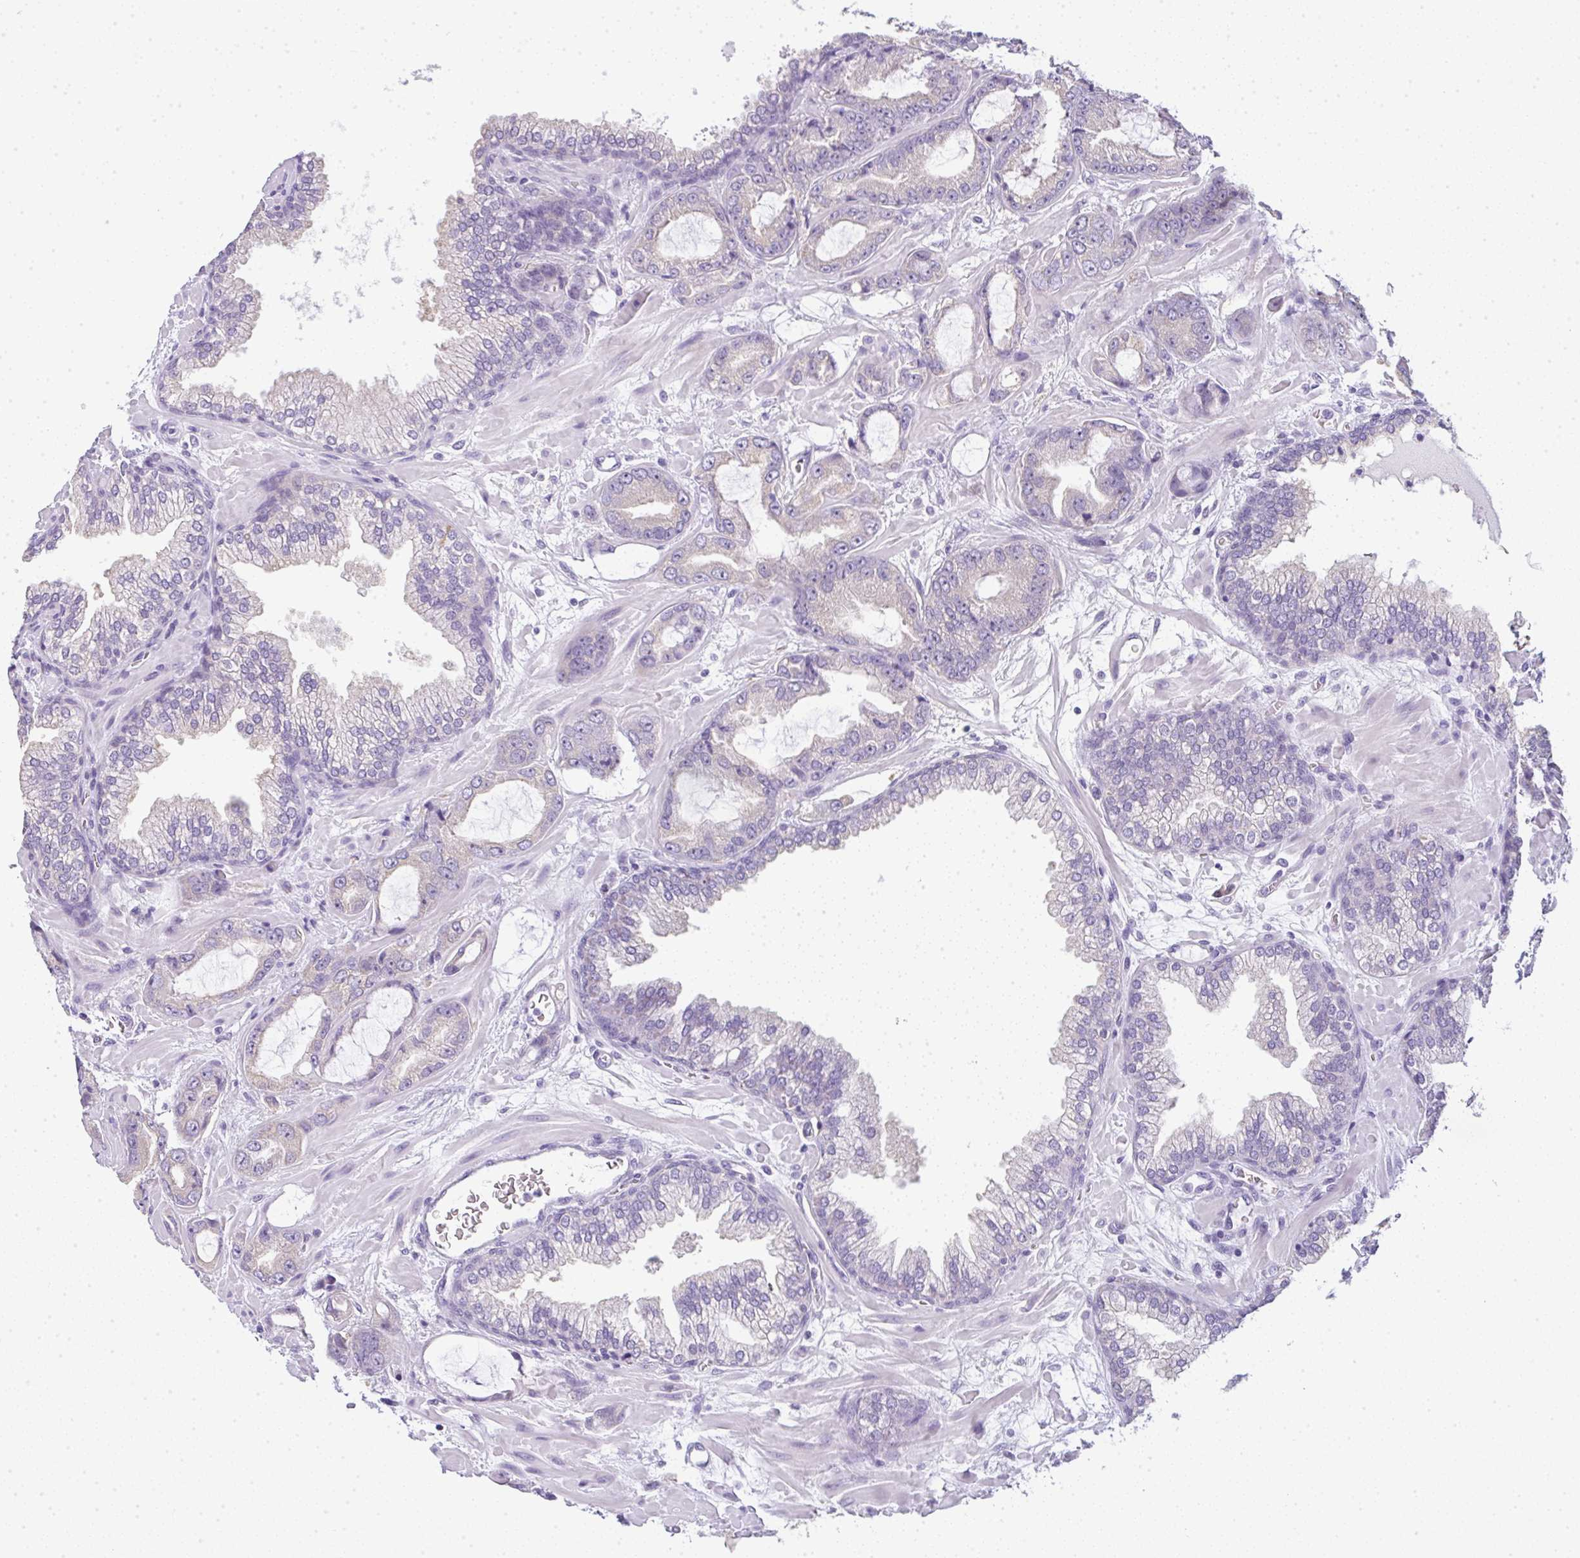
{"staining": {"intensity": "negative", "quantity": "none", "location": "none"}, "tissue": "prostate cancer", "cell_type": "Tumor cells", "image_type": "cancer", "snomed": [{"axis": "morphology", "description": "Adenocarcinoma, High grade"}, {"axis": "topography", "description": "Prostate"}], "caption": "Immunohistochemistry (IHC) photomicrograph of human prostate cancer stained for a protein (brown), which exhibits no positivity in tumor cells. (Stains: DAB IHC with hematoxylin counter stain, Microscopy: brightfield microscopy at high magnification).", "gene": "LPAR4", "patient": {"sex": "male", "age": 68}}